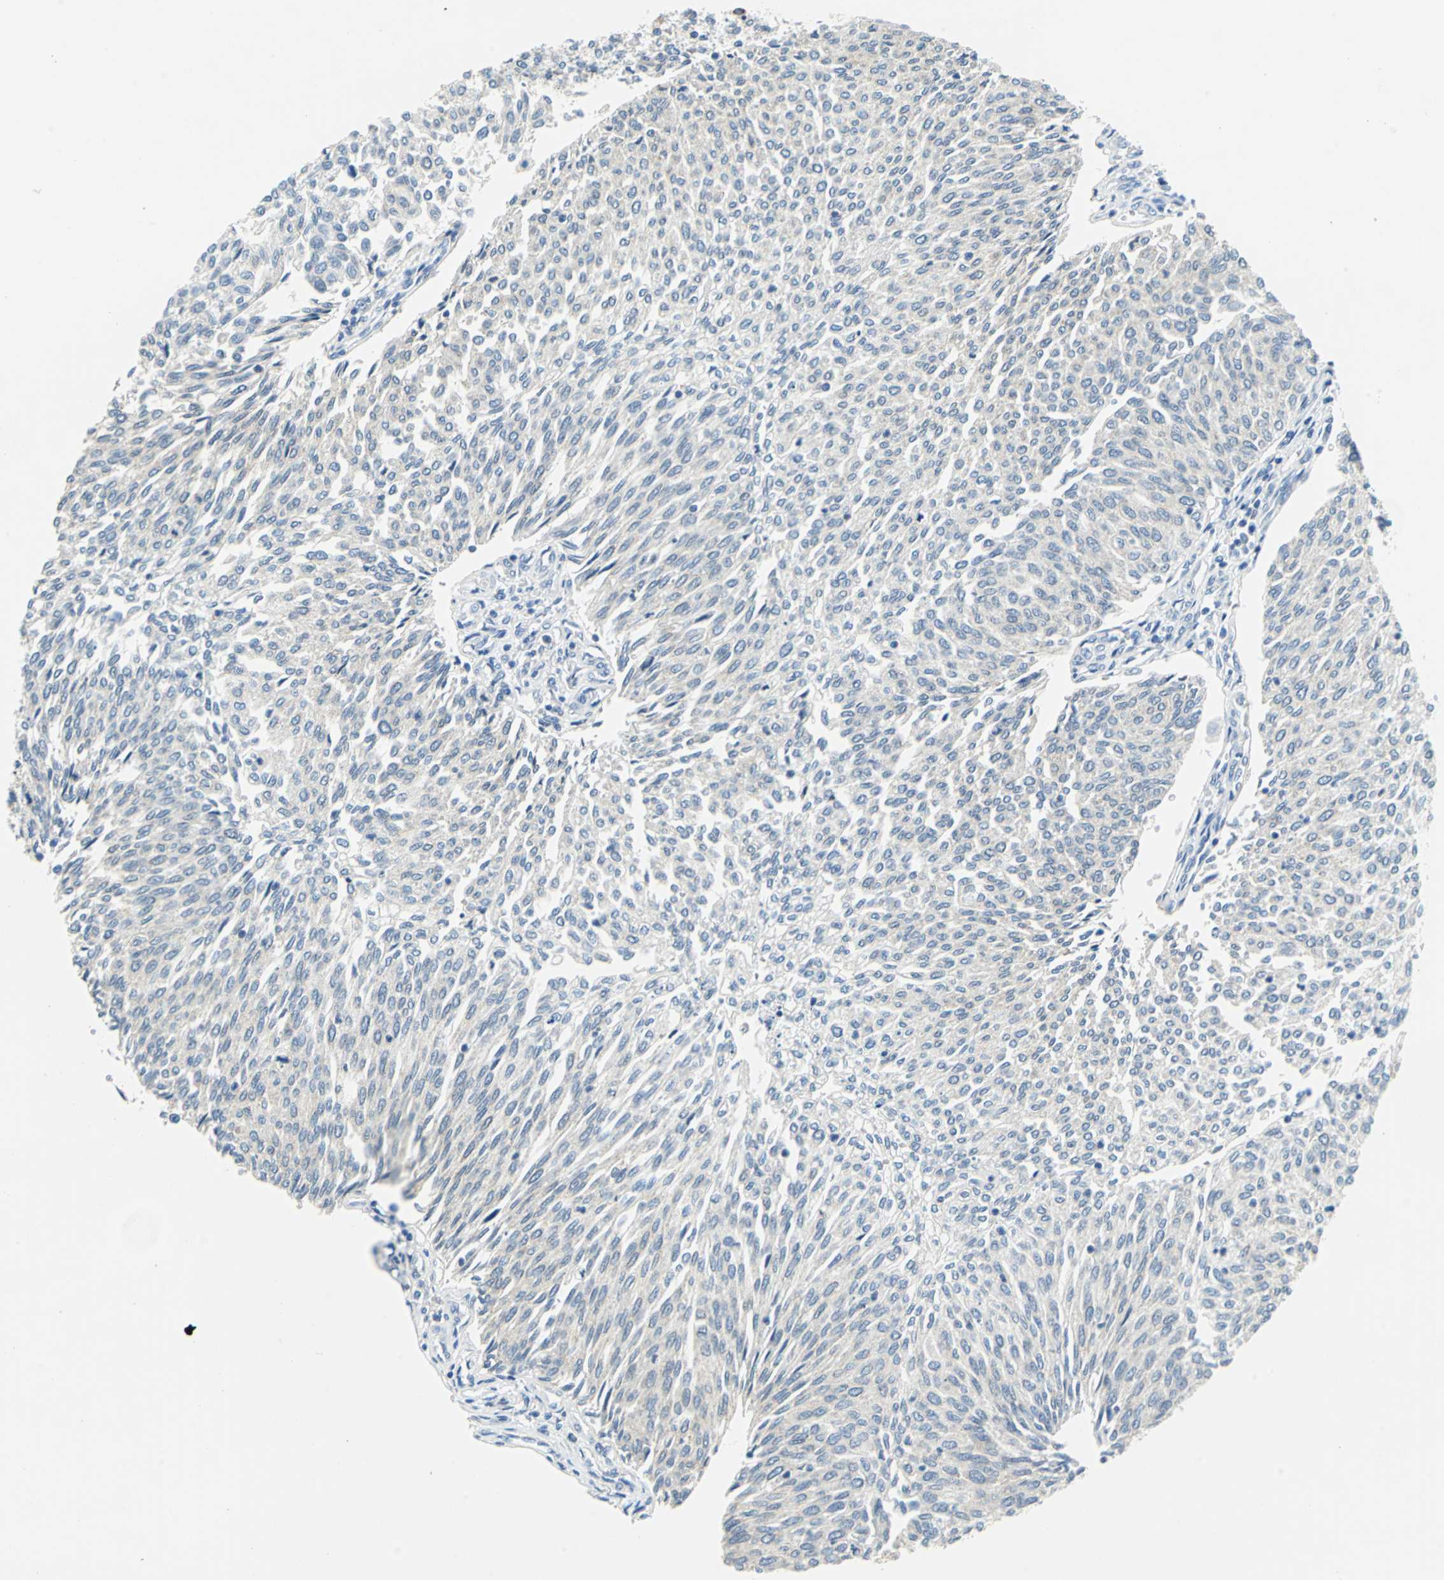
{"staining": {"intensity": "negative", "quantity": "none", "location": "none"}, "tissue": "urothelial cancer", "cell_type": "Tumor cells", "image_type": "cancer", "snomed": [{"axis": "morphology", "description": "Urothelial carcinoma, Low grade"}, {"axis": "topography", "description": "Urinary bladder"}], "caption": "Low-grade urothelial carcinoma stained for a protein using immunohistochemistry demonstrates no expression tumor cells.", "gene": "TEX264", "patient": {"sex": "female", "age": 79}}